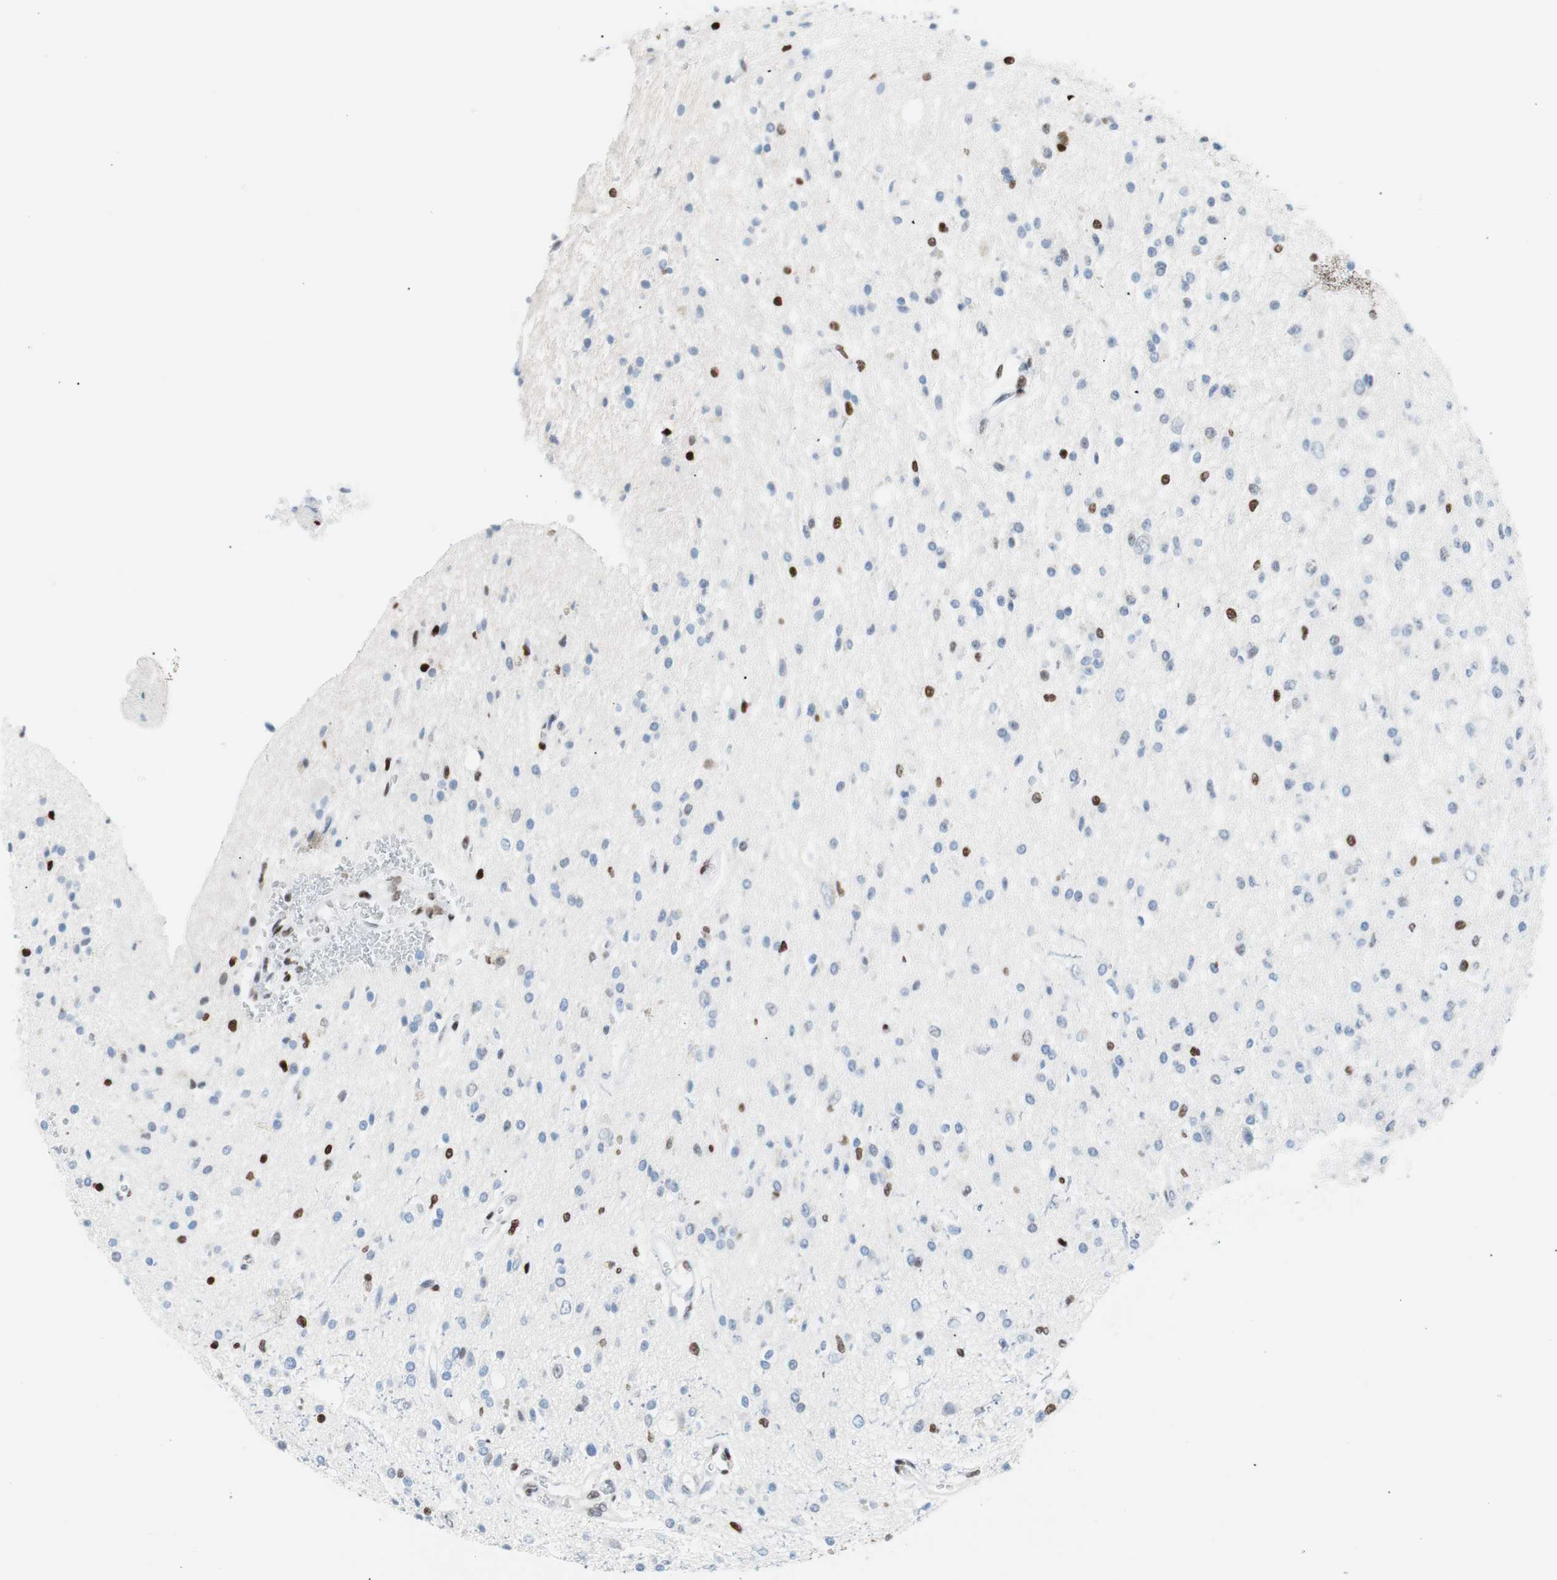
{"staining": {"intensity": "strong", "quantity": "<25%", "location": "nuclear"}, "tissue": "glioma", "cell_type": "Tumor cells", "image_type": "cancer", "snomed": [{"axis": "morphology", "description": "Glioma, malignant, High grade"}, {"axis": "topography", "description": "Brain"}], "caption": "This micrograph reveals IHC staining of glioma, with medium strong nuclear expression in approximately <25% of tumor cells.", "gene": "CEBPB", "patient": {"sex": "male", "age": 47}}